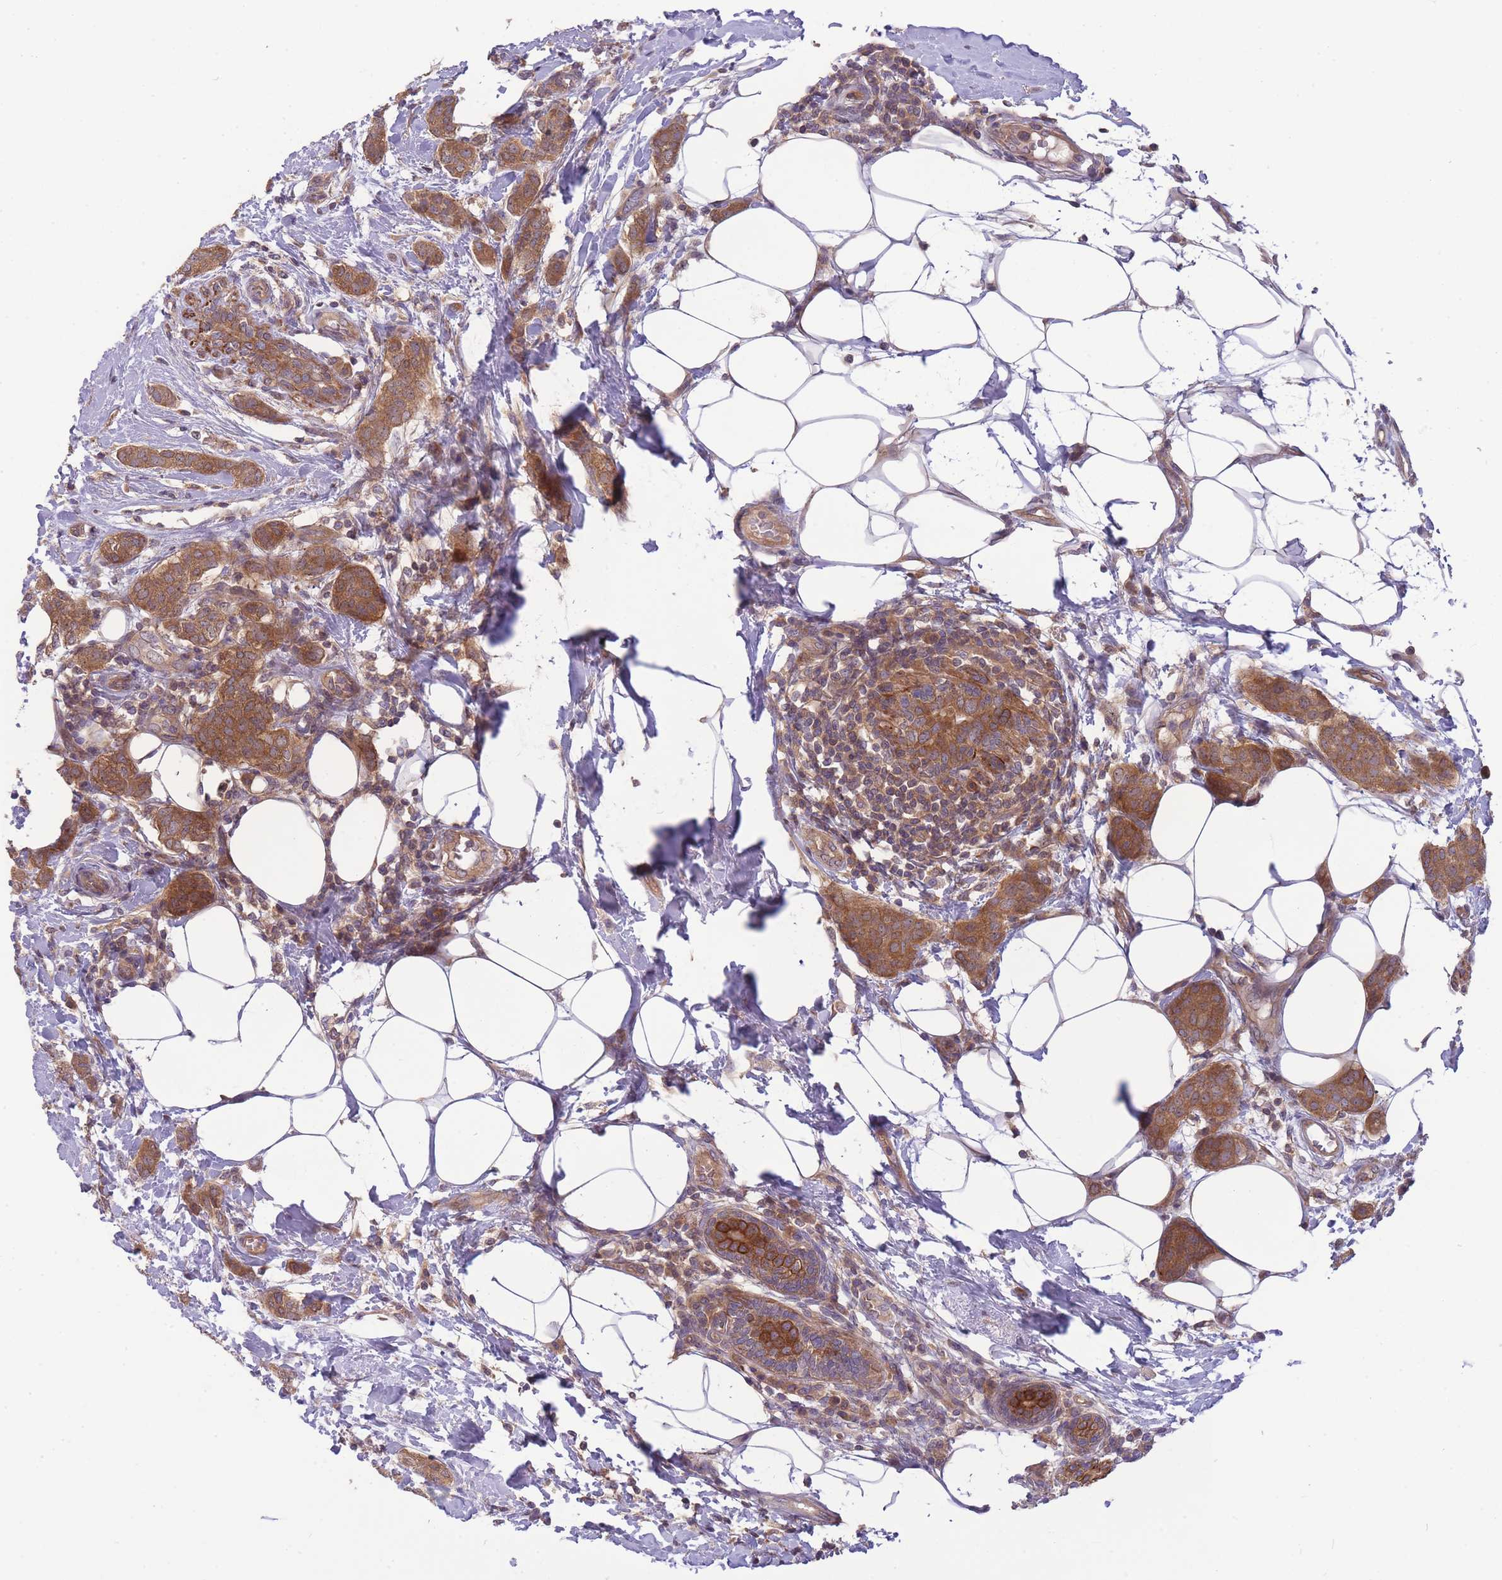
{"staining": {"intensity": "moderate", "quantity": ">75%", "location": "cytoplasmic/membranous"}, "tissue": "breast cancer", "cell_type": "Tumor cells", "image_type": "cancer", "snomed": [{"axis": "morphology", "description": "Duct carcinoma"}, {"axis": "topography", "description": "Breast"}], "caption": "Immunohistochemistry histopathology image of human breast cancer (intraductal carcinoma) stained for a protein (brown), which displays medium levels of moderate cytoplasmic/membranous expression in about >75% of tumor cells.", "gene": "PFDN6", "patient": {"sex": "female", "age": 72}}